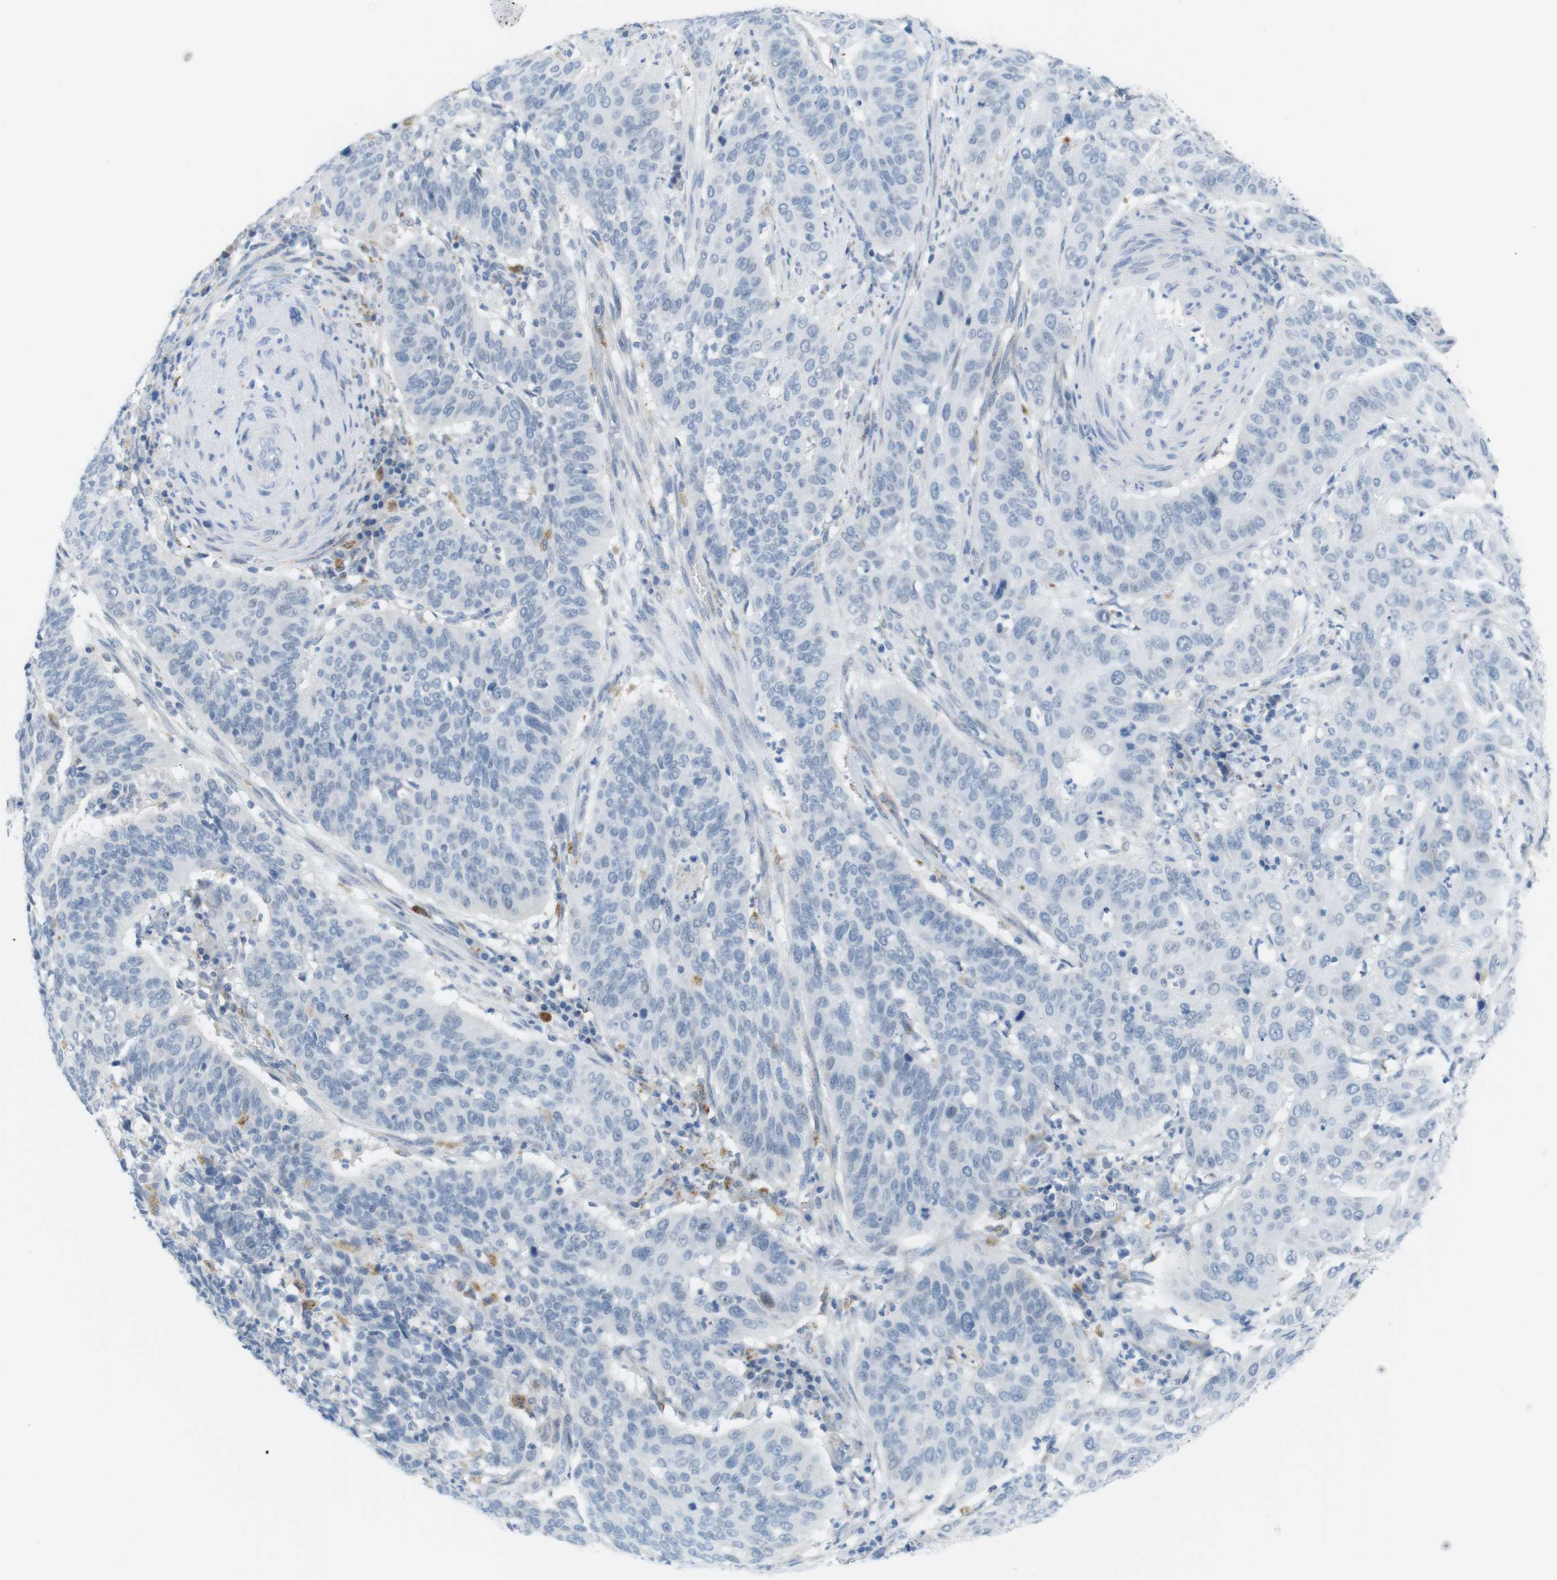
{"staining": {"intensity": "negative", "quantity": "none", "location": "none"}, "tissue": "cervical cancer", "cell_type": "Tumor cells", "image_type": "cancer", "snomed": [{"axis": "morphology", "description": "Normal tissue, NOS"}, {"axis": "morphology", "description": "Squamous cell carcinoma, NOS"}, {"axis": "topography", "description": "Cervix"}], "caption": "The micrograph shows no significant positivity in tumor cells of squamous cell carcinoma (cervical).", "gene": "YIPF1", "patient": {"sex": "female", "age": 39}}